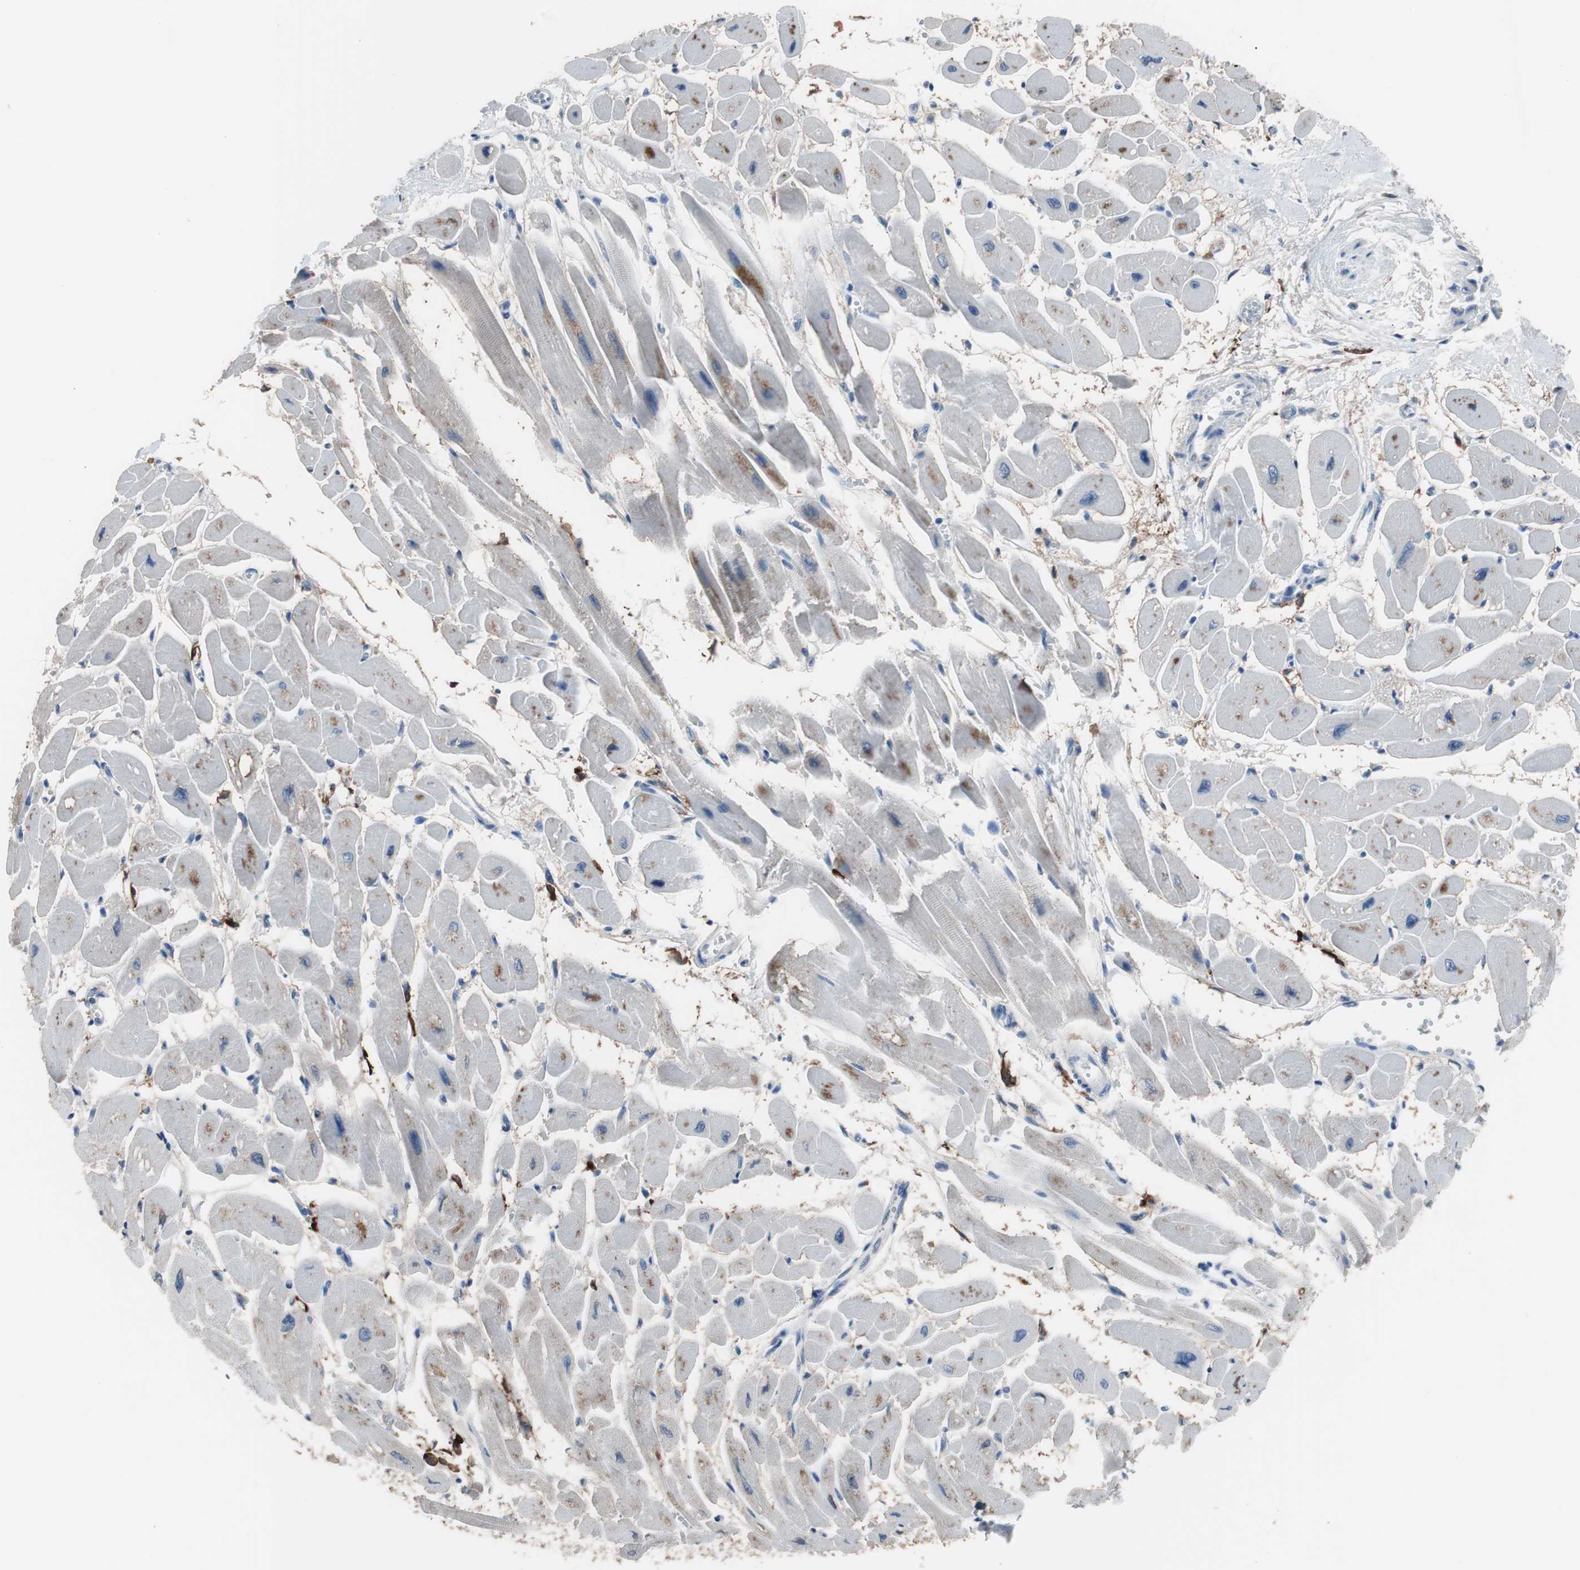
{"staining": {"intensity": "weak", "quantity": "25%-75%", "location": "cytoplasmic/membranous"}, "tissue": "heart muscle", "cell_type": "Cardiomyocytes", "image_type": "normal", "snomed": [{"axis": "morphology", "description": "Normal tissue, NOS"}, {"axis": "topography", "description": "Heart"}], "caption": "IHC (DAB (3,3'-diaminobenzidine)) staining of normal human heart muscle exhibits weak cytoplasmic/membranous protein staining in about 25%-75% of cardiomyocytes. The protein is shown in brown color, while the nuclei are stained blue.", "gene": "FCGR2B", "patient": {"sex": "female", "age": 54}}